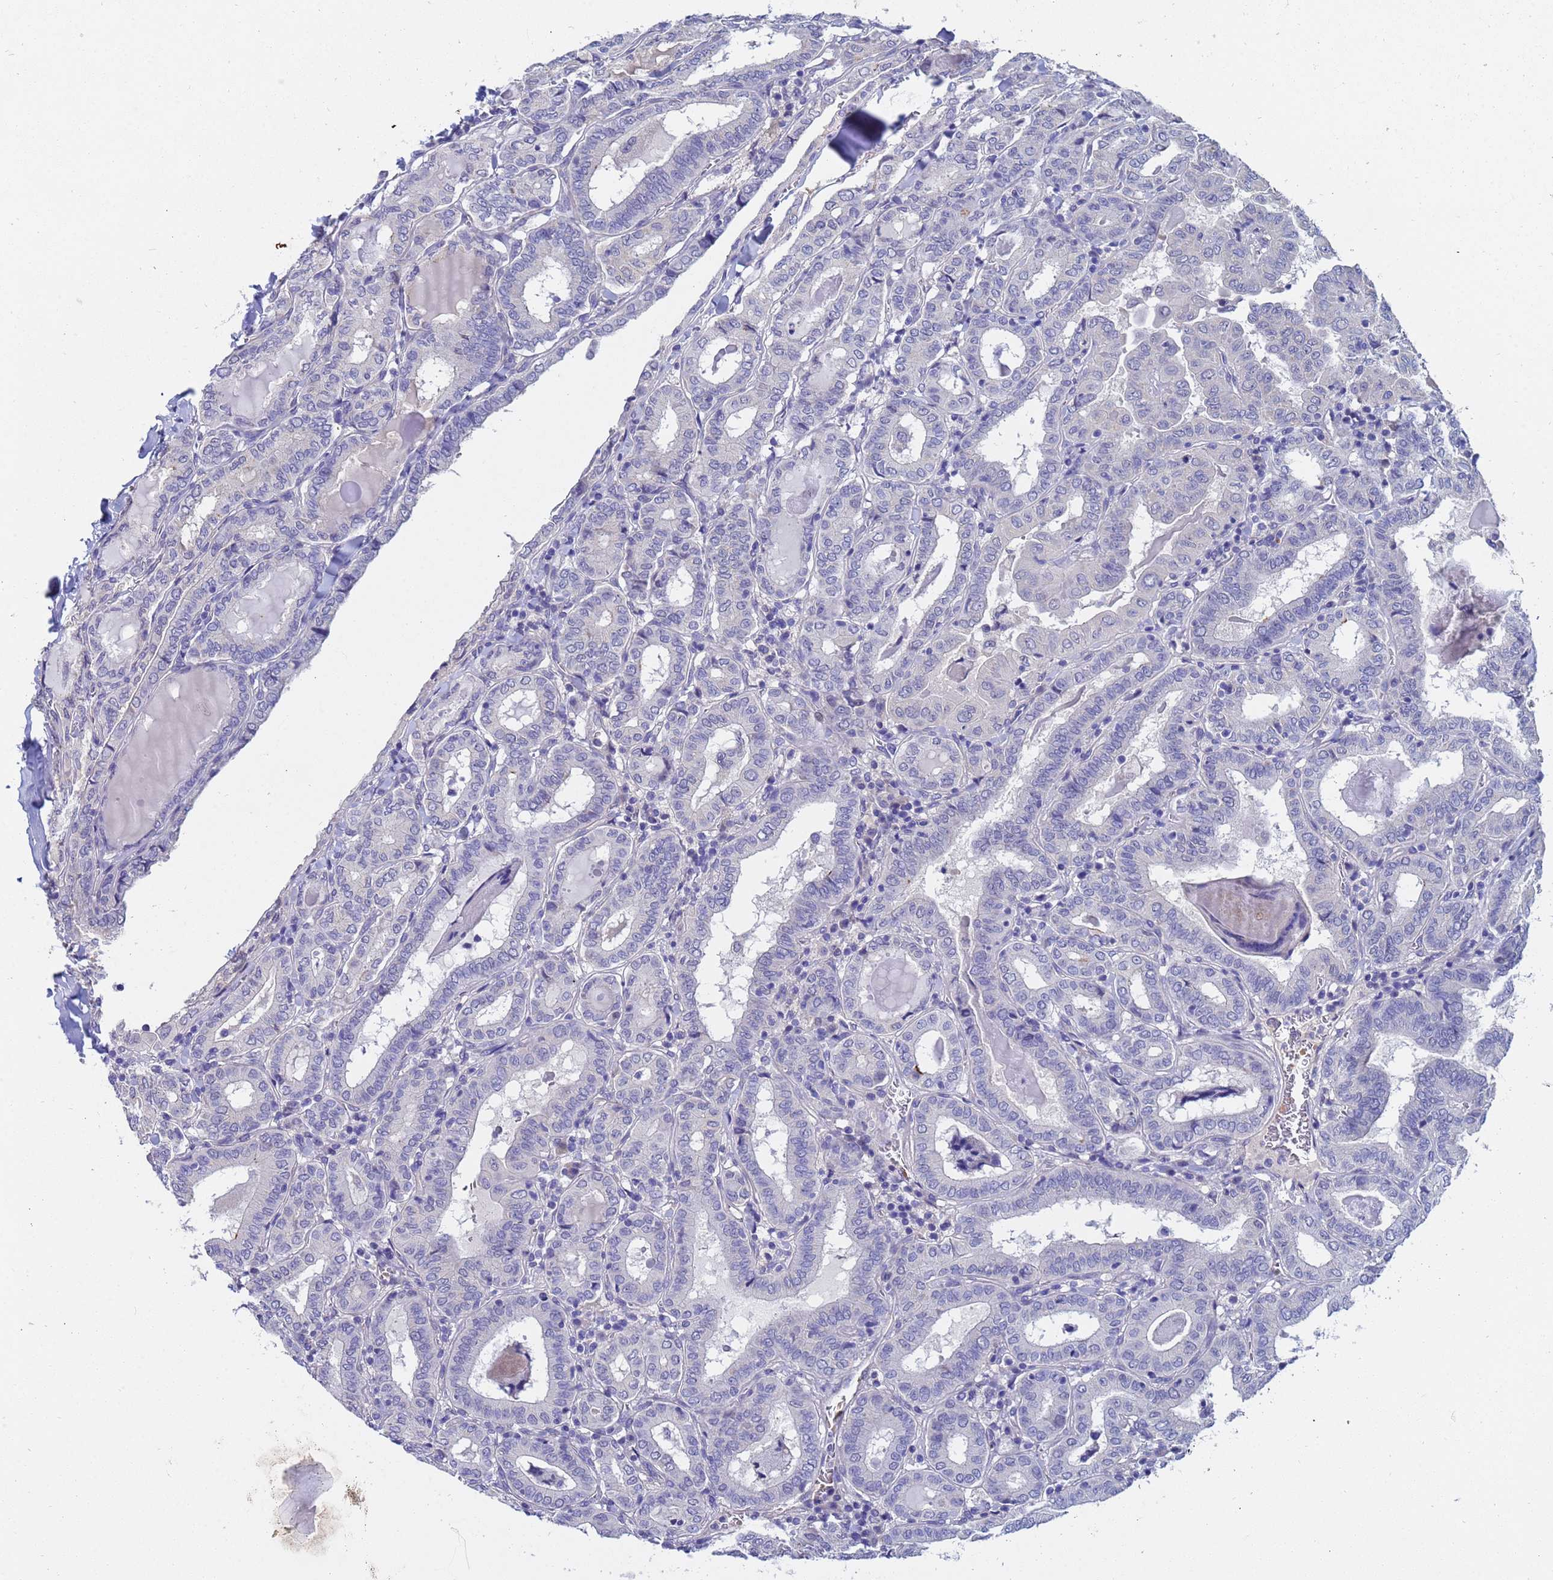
{"staining": {"intensity": "negative", "quantity": "none", "location": "none"}, "tissue": "thyroid cancer", "cell_type": "Tumor cells", "image_type": "cancer", "snomed": [{"axis": "morphology", "description": "Papillary adenocarcinoma, NOS"}, {"axis": "topography", "description": "Thyroid gland"}], "caption": "IHC image of neoplastic tissue: thyroid cancer stained with DAB (3,3'-diaminobenzidine) shows no significant protein expression in tumor cells.", "gene": "IHO1", "patient": {"sex": "female", "age": 72}}